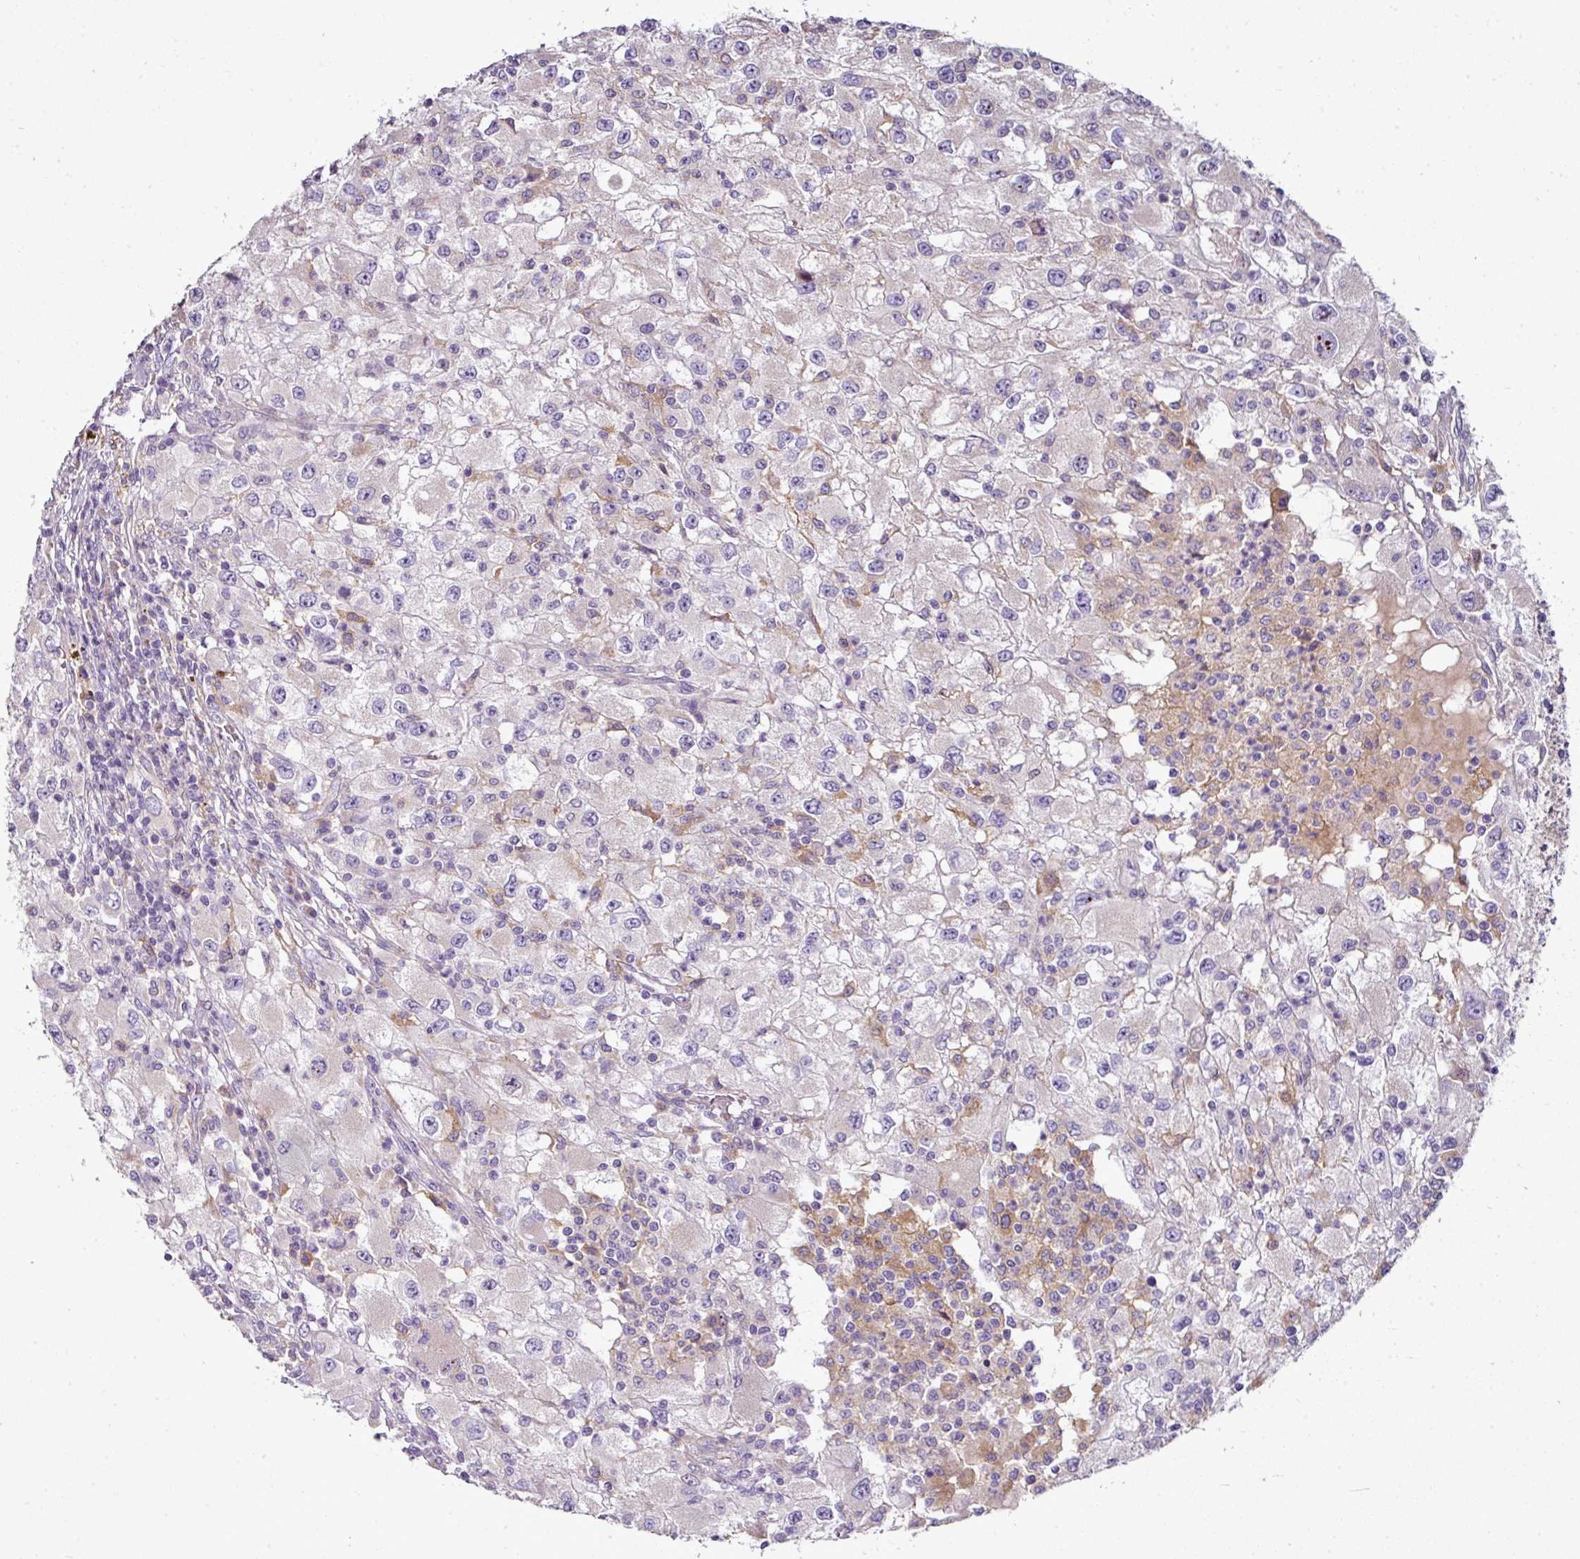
{"staining": {"intensity": "negative", "quantity": "none", "location": "none"}, "tissue": "renal cancer", "cell_type": "Tumor cells", "image_type": "cancer", "snomed": [{"axis": "morphology", "description": "Adenocarcinoma, NOS"}, {"axis": "topography", "description": "Kidney"}], "caption": "Tumor cells are negative for brown protein staining in renal cancer.", "gene": "GAN", "patient": {"sex": "female", "age": 67}}